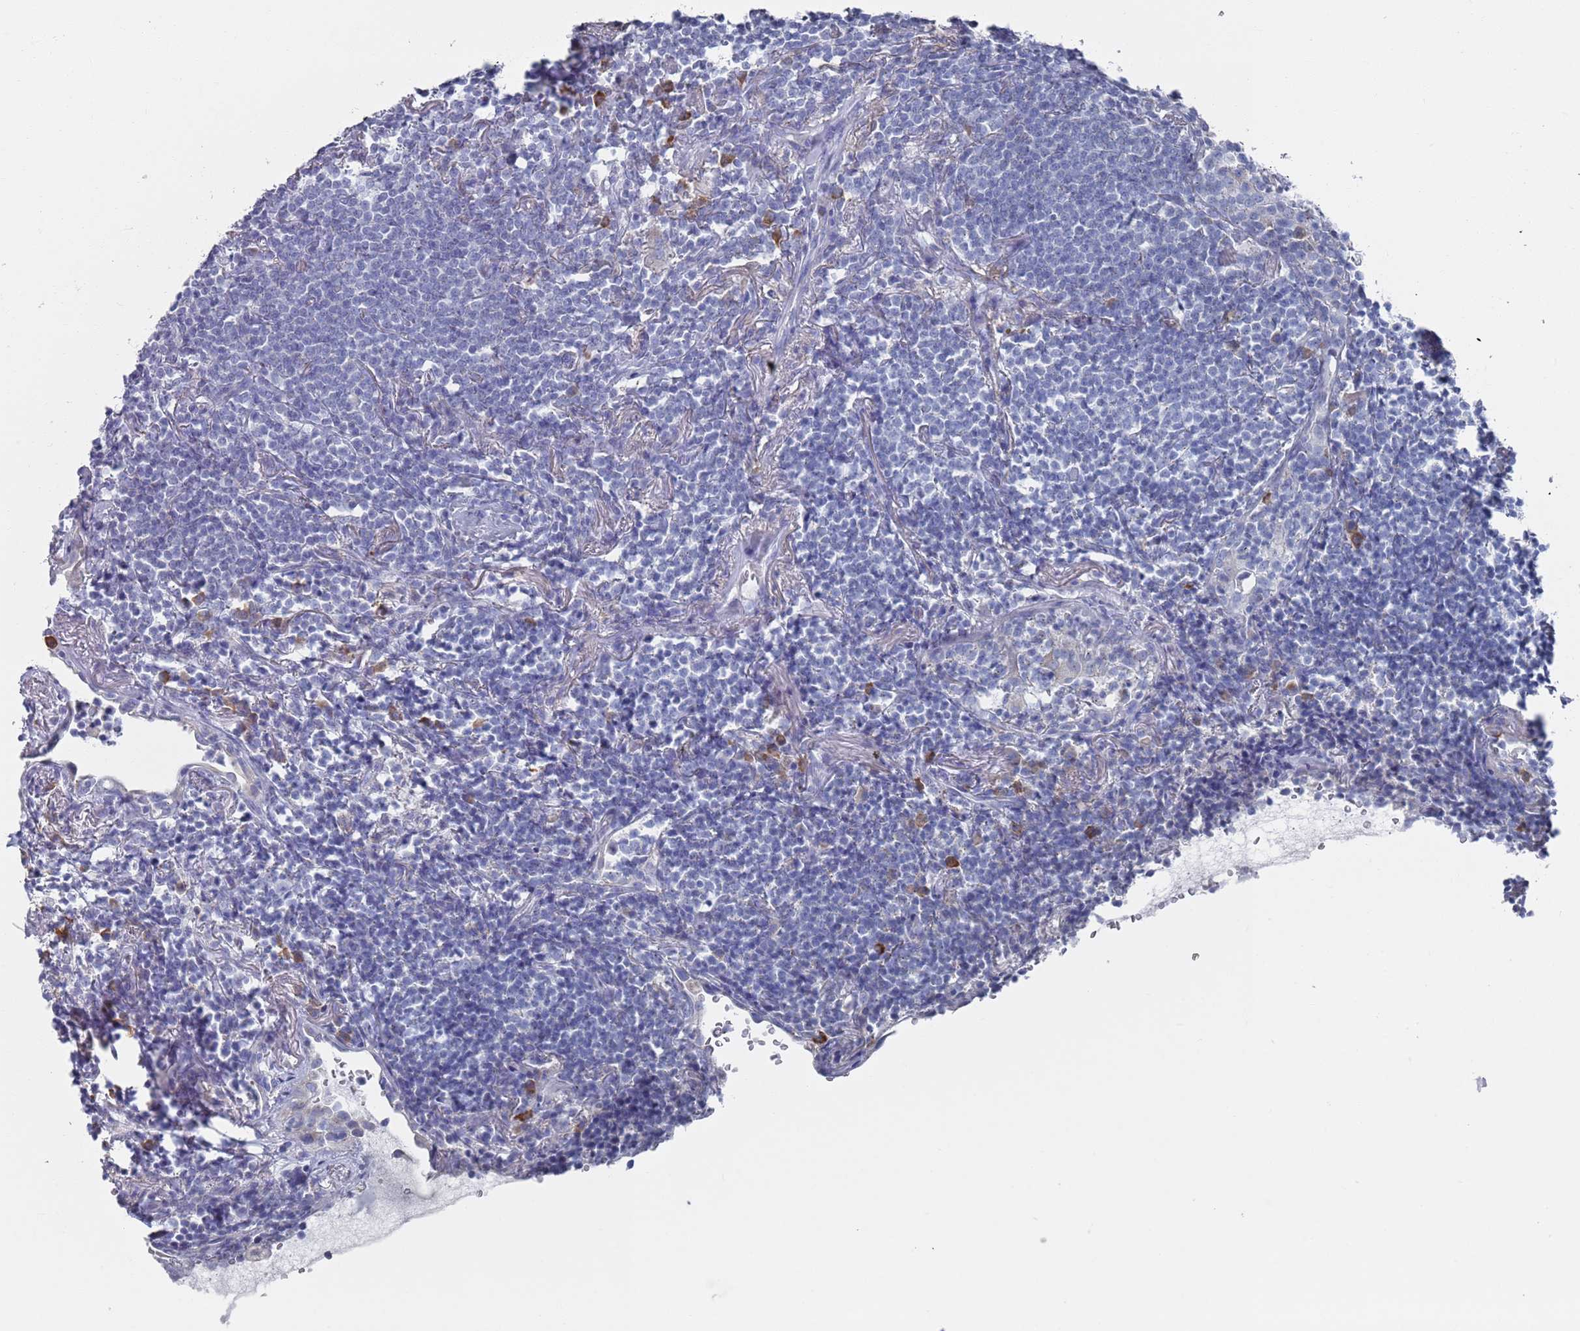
{"staining": {"intensity": "negative", "quantity": "none", "location": "none"}, "tissue": "lymphoma", "cell_type": "Tumor cells", "image_type": "cancer", "snomed": [{"axis": "morphology", "description": "Malignant lymphoma, non-Hodgkin's type, Low grade"}, {"axis": "topography", "description": "Lung"}], "caption": "Tumor cells show no significant expression in malignant lymphoma, non-Hodgkin's type (low-grade).", "gene": "MAT1A", "patient": {"sex": "female", "age": 71}}